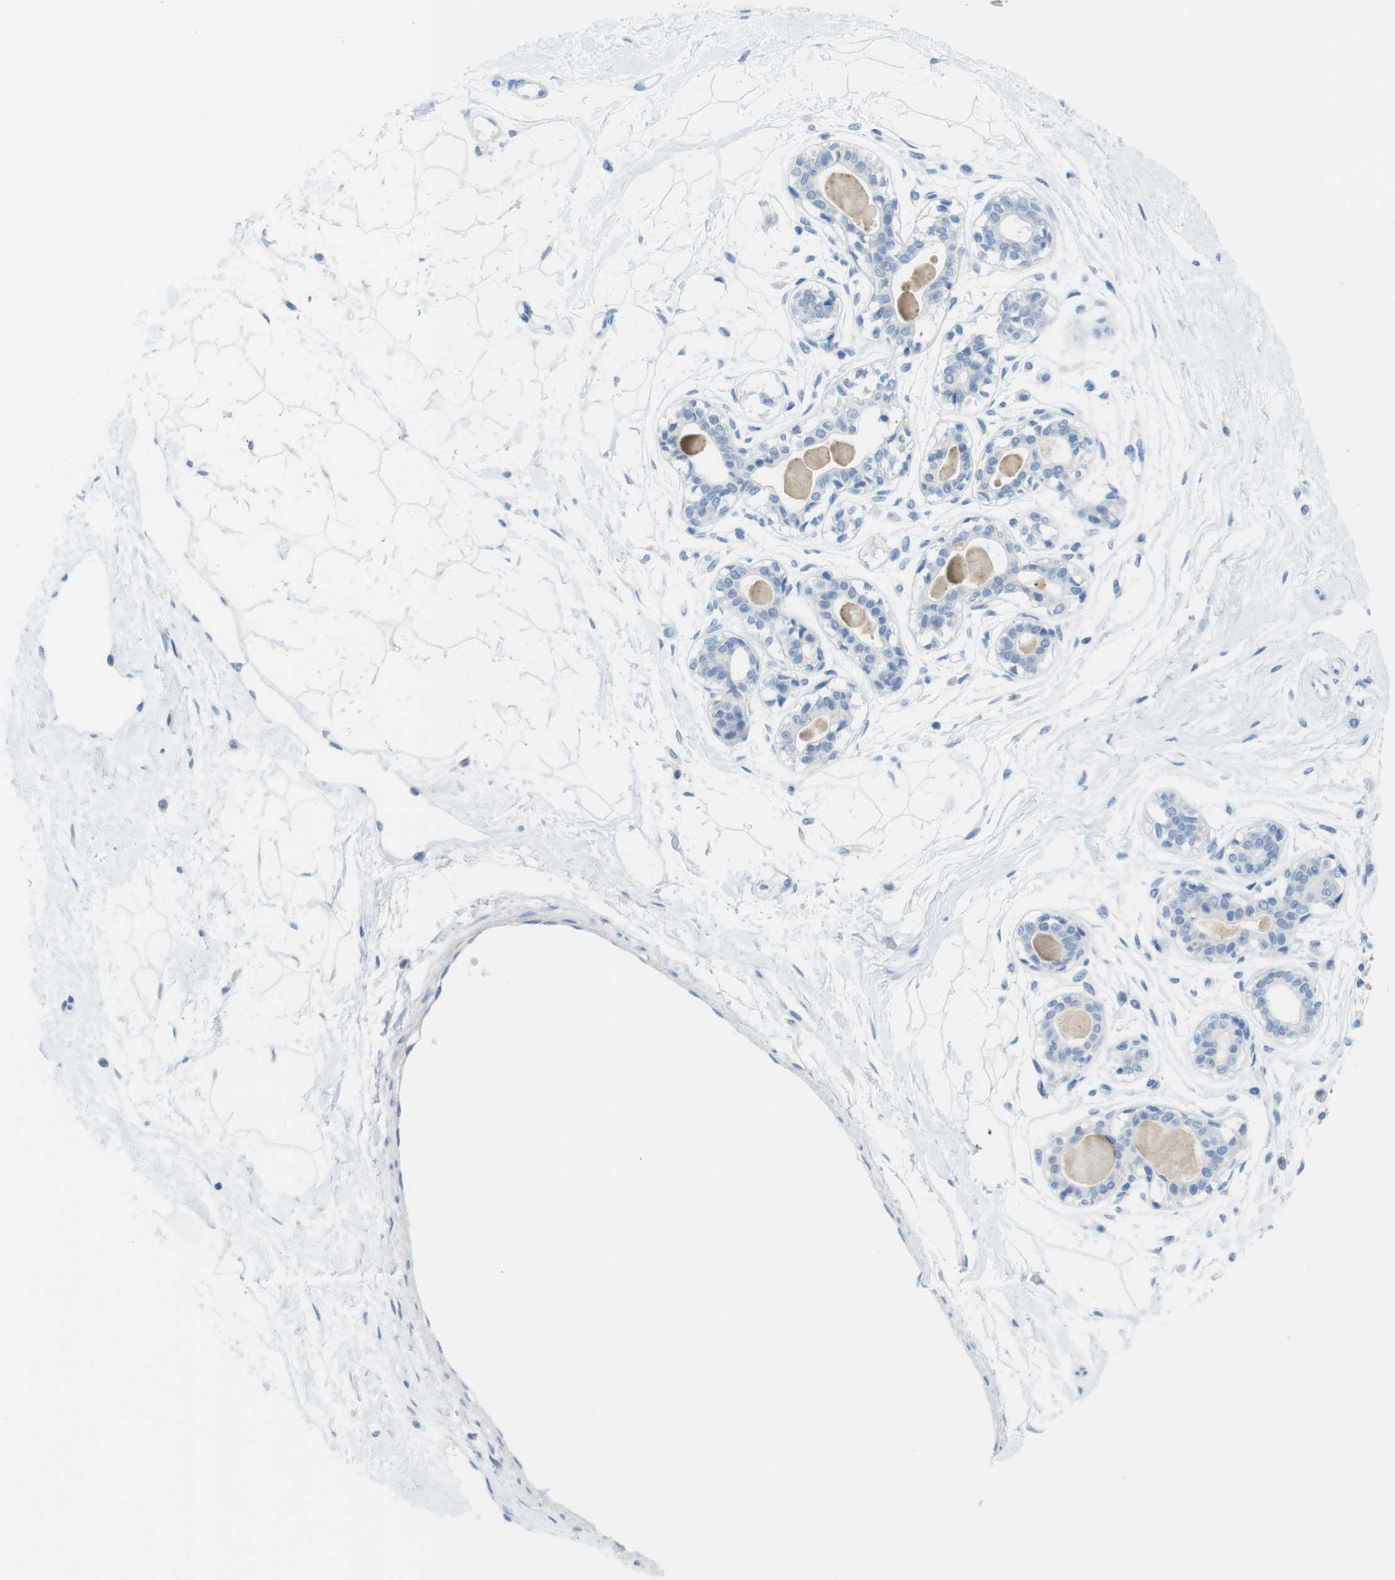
{"staining": {"intensity": "negative", "quantity": "none", "location": "none"}, "tissue": "breast", "cell_type": "Glandular cells", "image_type": "normal", "snomed": [{"axis": "morphology", "description": "Normal tissue, NOS"}, {"axis": "topography", "description": "Breast"}], "caption": "Immunohistochemical staining of unremarkable breast reveals no significant positivity in glandular cells. (Stains: DAB (3,3'-diaminobenzidine) immunohistochemistry with hematoxylin counter stain, Microscopy: brightfield microscopy at high magnification).", "gene": "OPN1SW", "patient": {"sex": "female", "age": 45}}